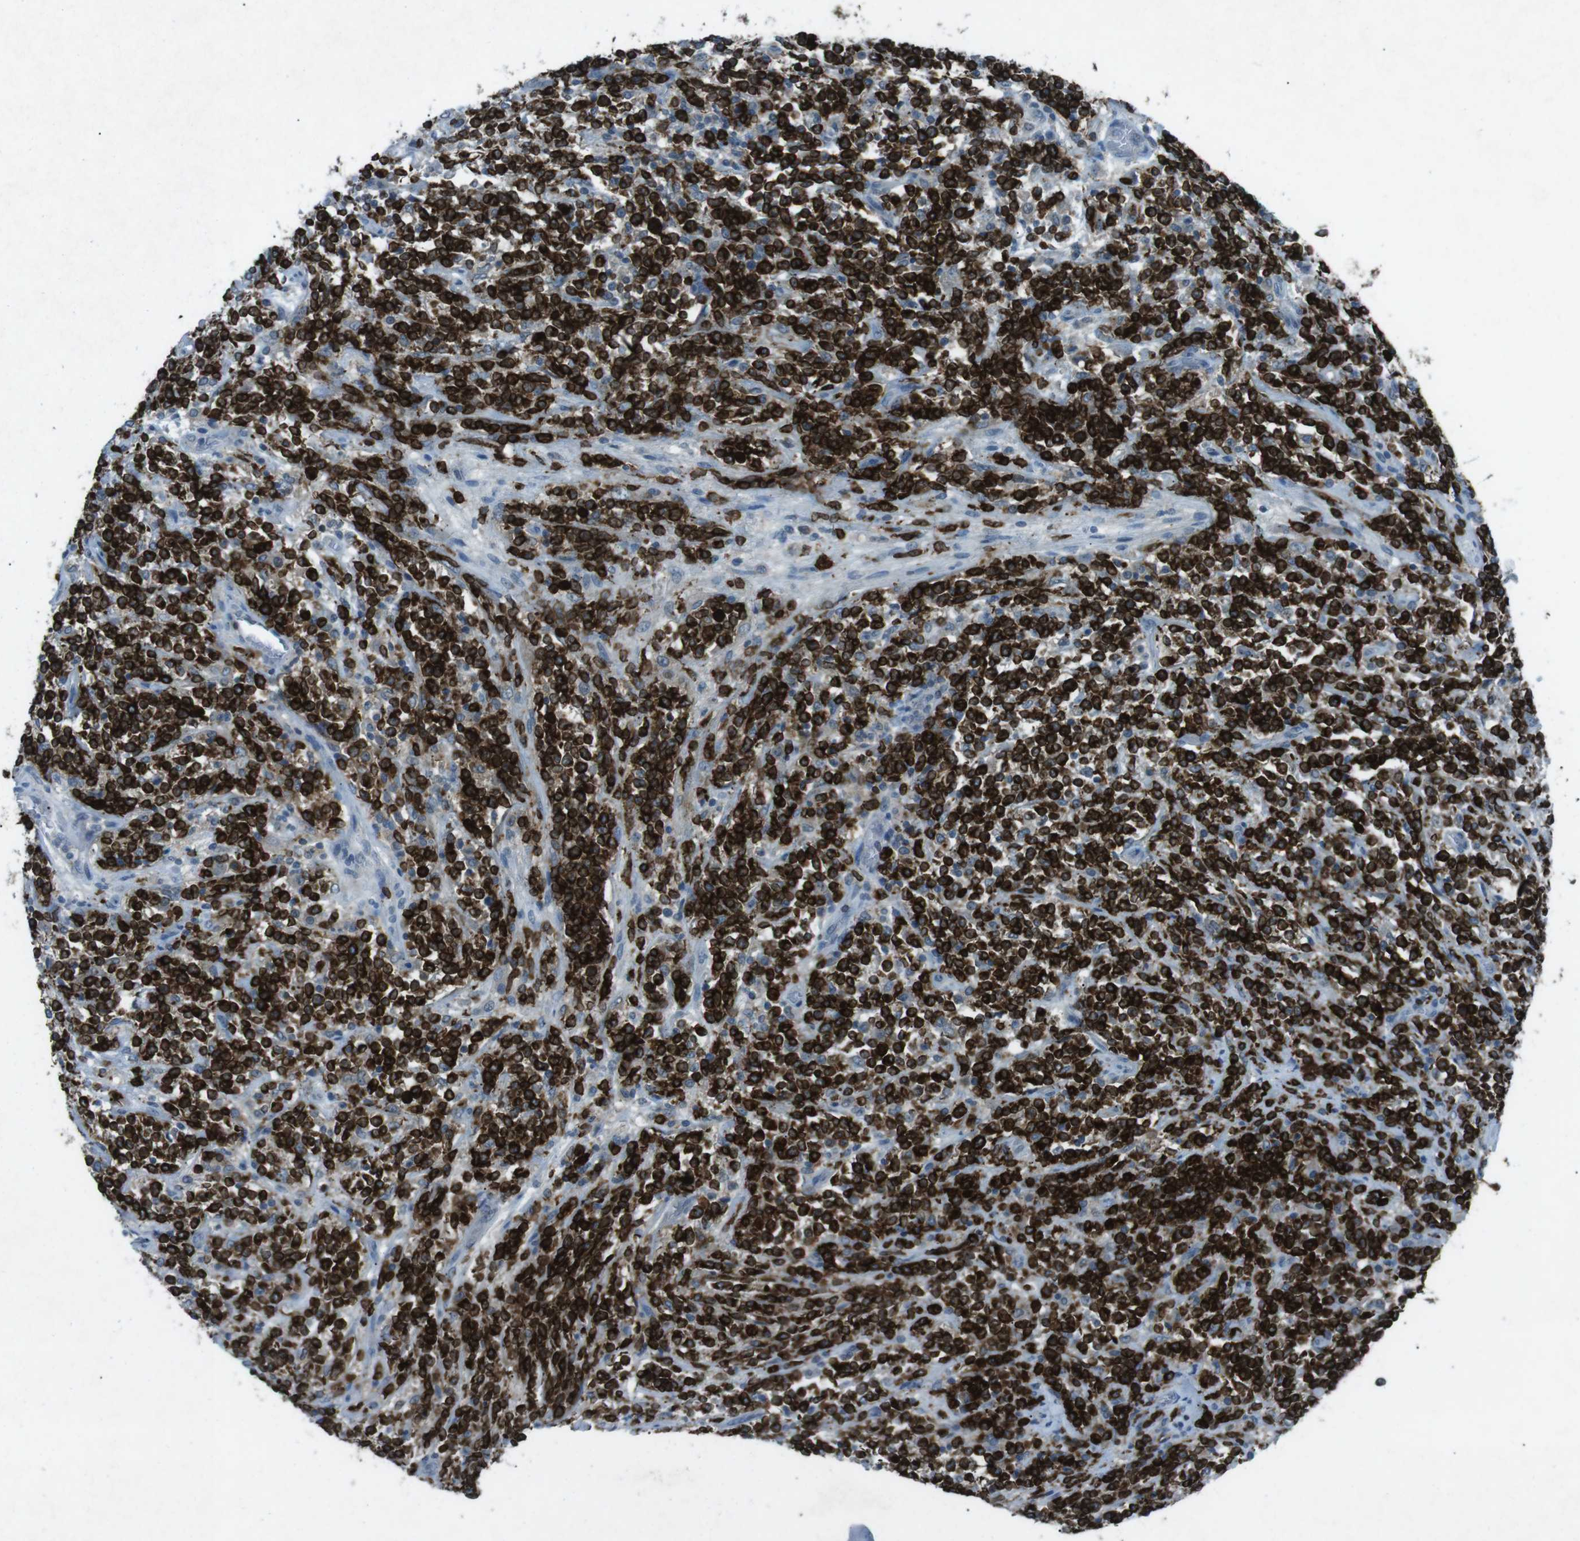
{"staining": {"intensity": "strong", "quantity": ">75%", "location": "cytoplasmic/membranous"}, "tissue": "lymphoma", "cell_type": "Tumor cells", "image_type": "cancer", "snomed": [{"axis": "morphology", "description": "Malignant lymphoma, non-Hodgkin's type, High grade"}, {"axis": "topography", "description": "Soft tissue"}], "caption": "Immunohistochemical staining of human lymphoma shows strong cytoplasmic/membranous protein staining in approximately >75% of tumor cells. (Stains: DAB in brown, nuclei in blue, Microscopy: brightfield microscopy at high magnification).", "gene": "FCRLA", "patient": {"sex": "male", "age": 18}}